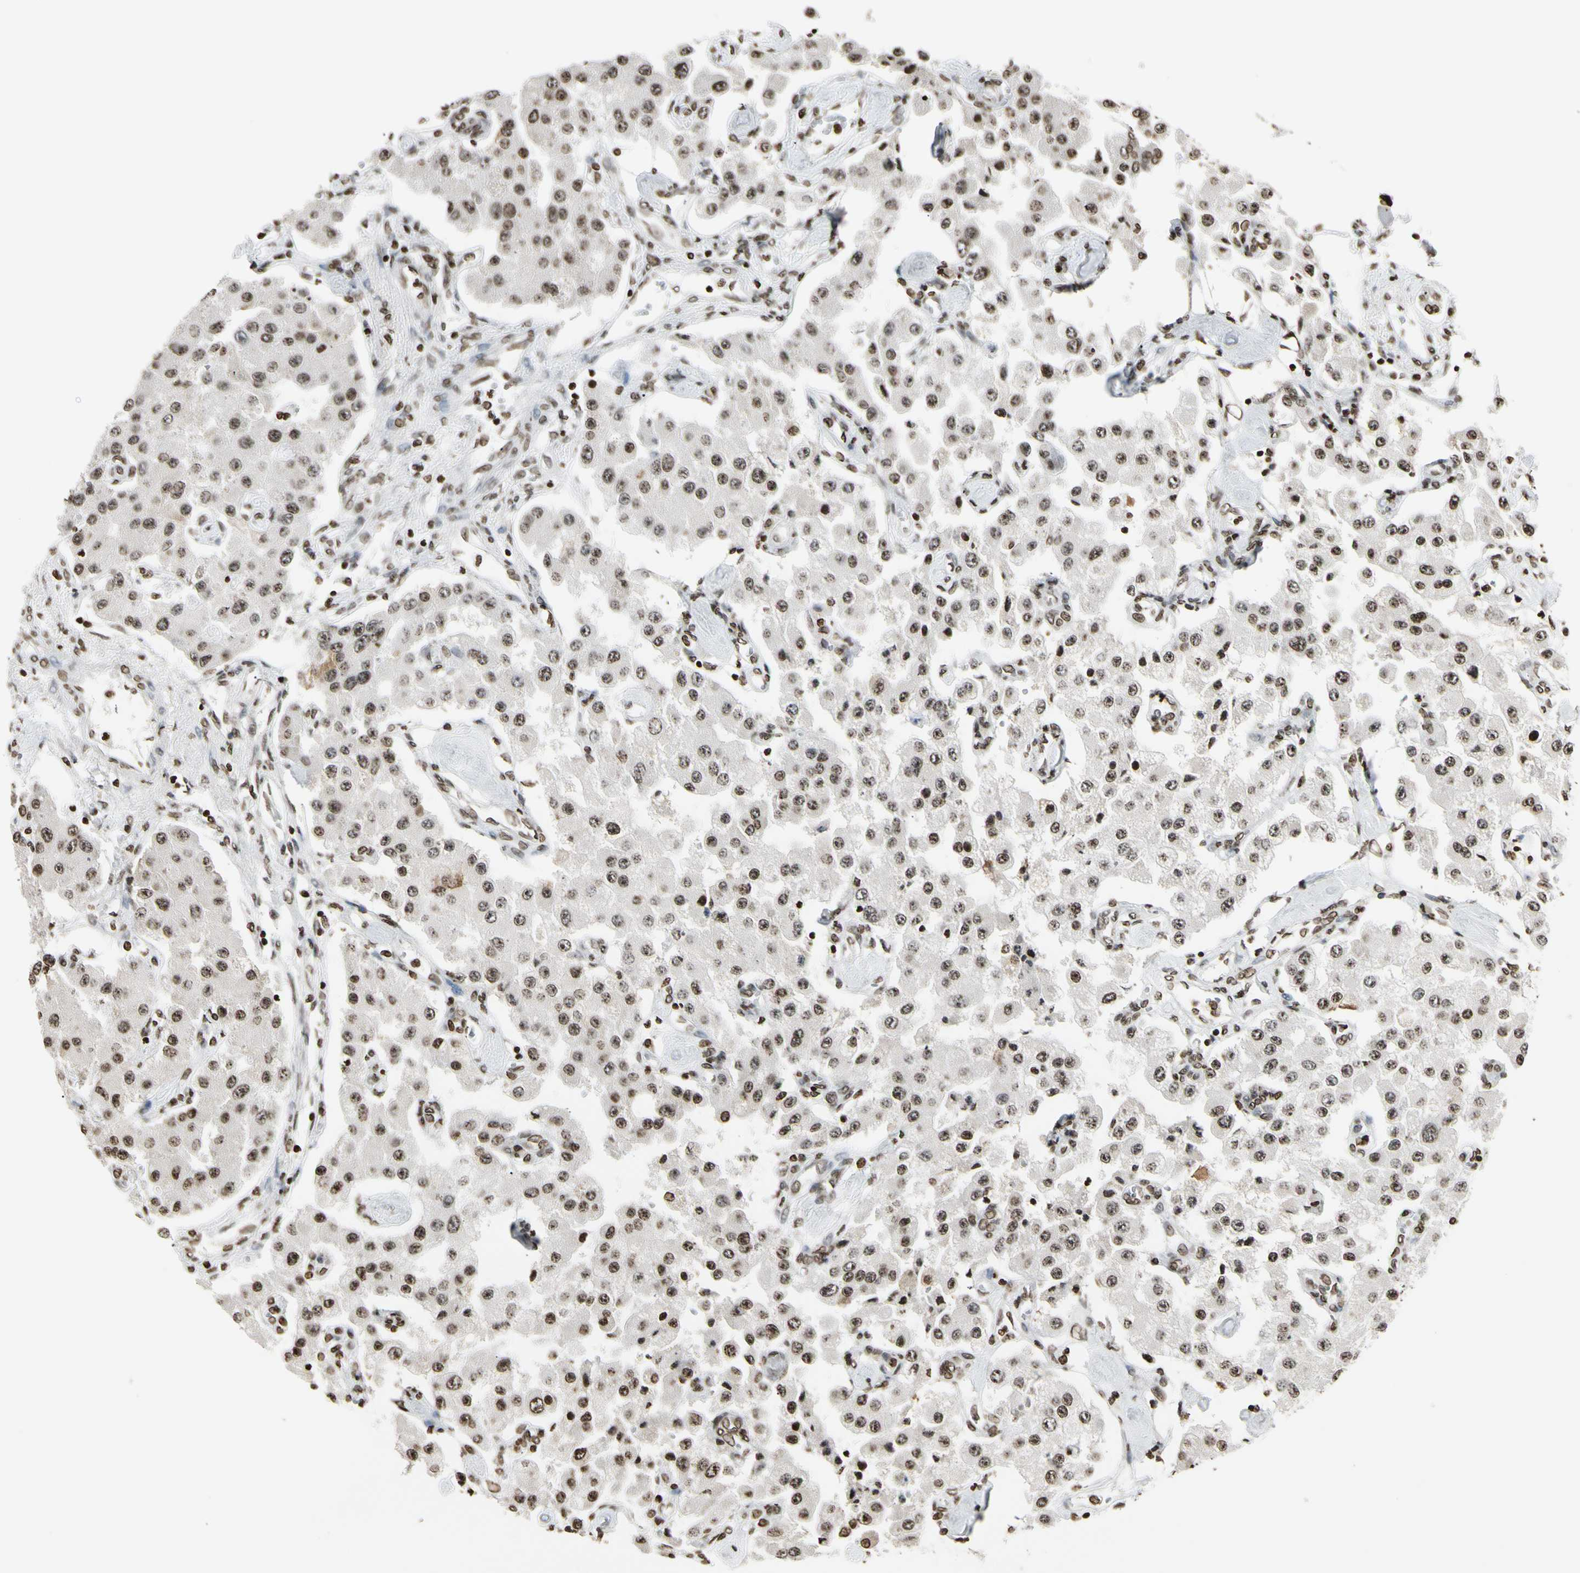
{"staining": {"intensity": "moderate", "quantity": ">75%", "location": "nuclear"}, "tissue": "carcinoid", "cell_type": "Tumor cells", "image_type": "cancer", "snomed": [{"axis": "morphology", "description": "Carcinoid, malignant, NOS"}, {"axis": "topography", "description": "Pancreas"}], "caption": "Carcinoid (malignant) was stained to show a protein in brown. There is medium levels of moderate nuclear expression in about >75% of tumor cells.", "gene": "RORA", "patient": {"sex": "male", "age": 41}}